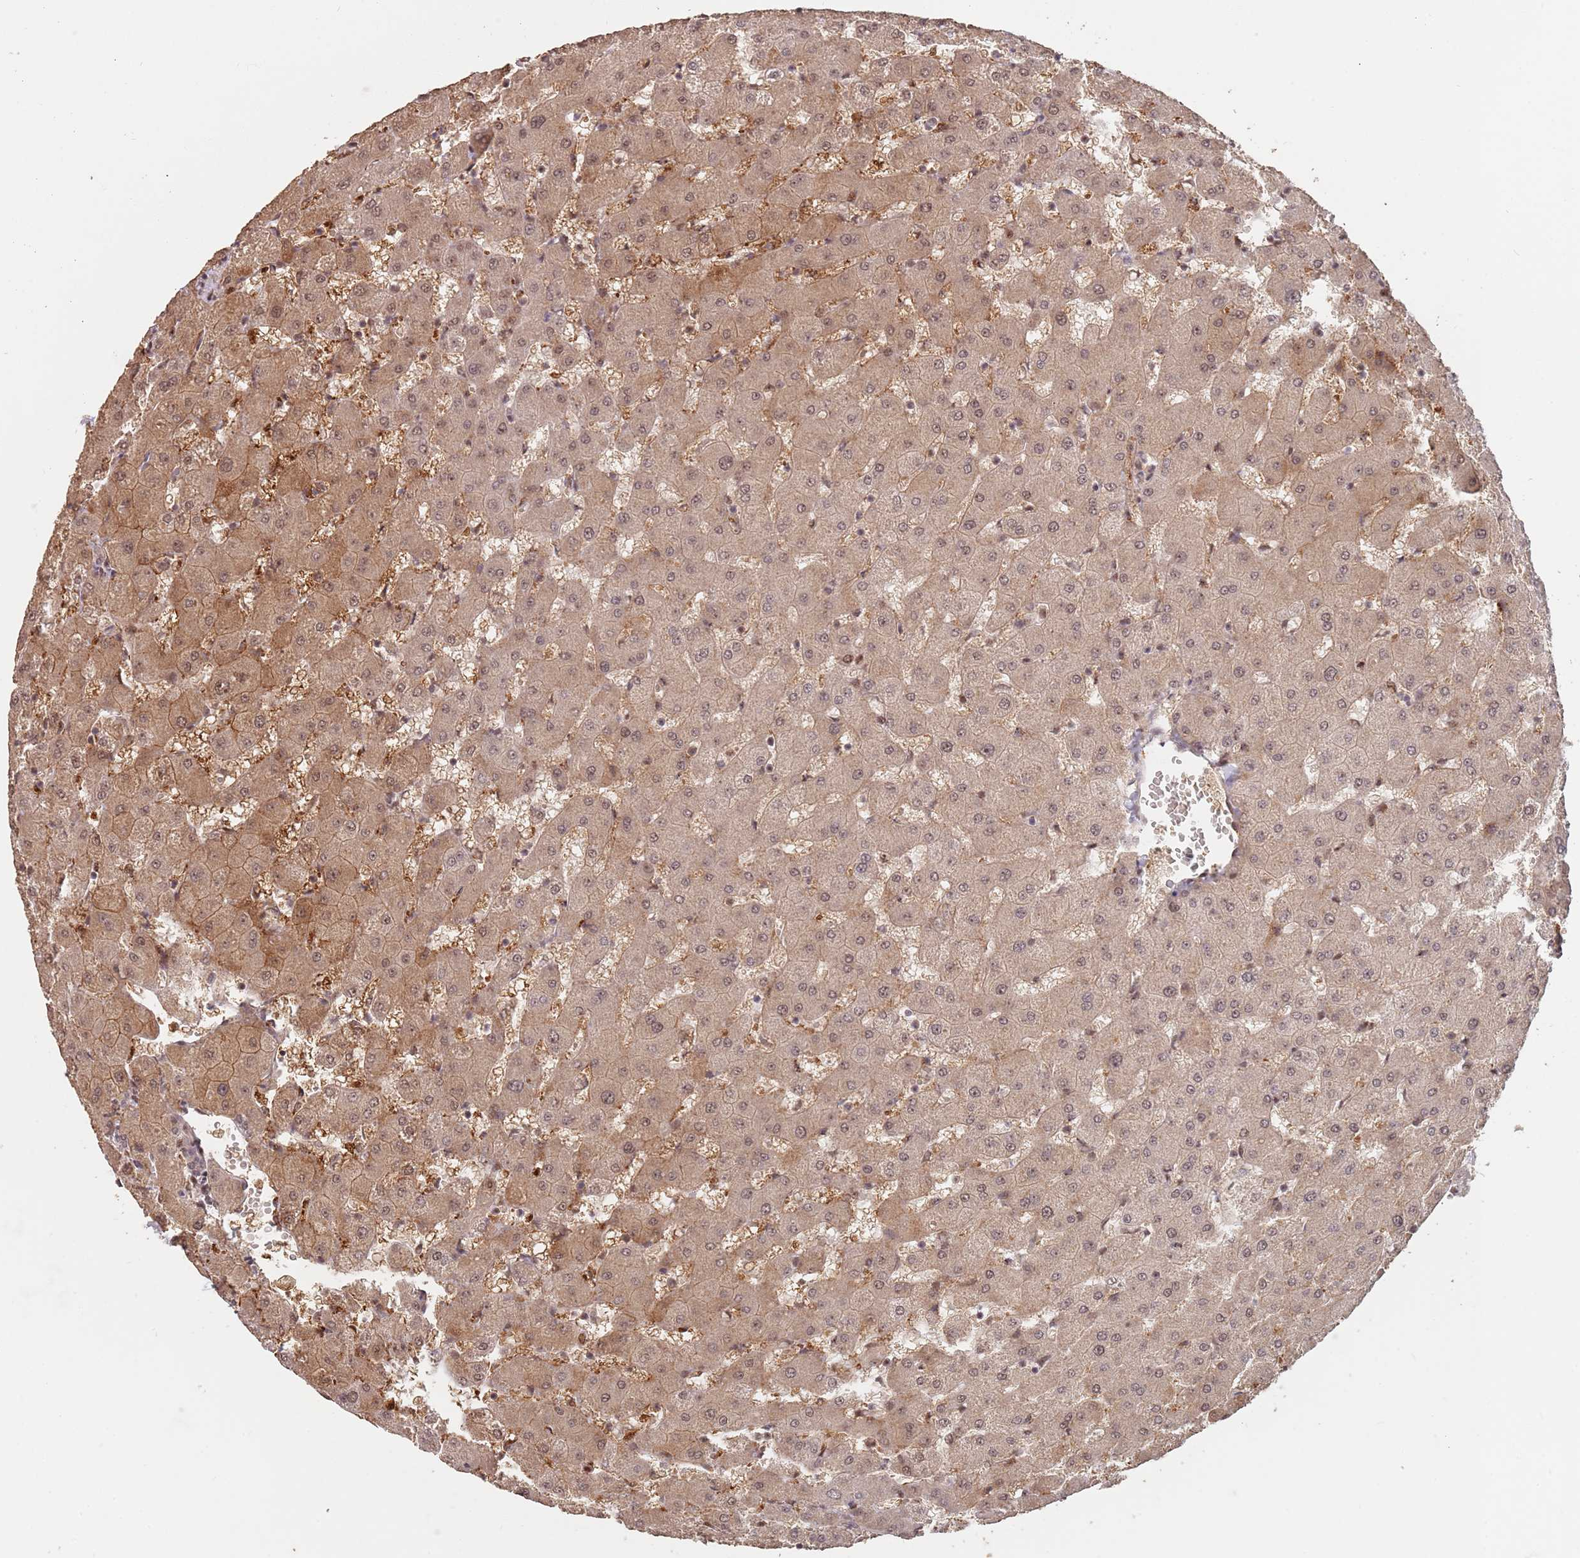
{"staining": {"intensity": "weak", "quantity": "25%-75%", "location": "nuclear"}, "tissue": "liver", "cell_type": "Cholangiocytes", "image_type": "normal", "snomed": [{"axis": "morphology", "description": "Normal tissue, NOS"}, {"axis": "topography", "description": "Liver"}], "caption": "Immunohistochemical staining of unremarkable liver demonstrates 25%-75% levels of weak nuclear protein positivity in approximately 25%-75% of cholangiocytes.", "gene": "RFXANK", "patient": {"sex": "female", "age": 63}}